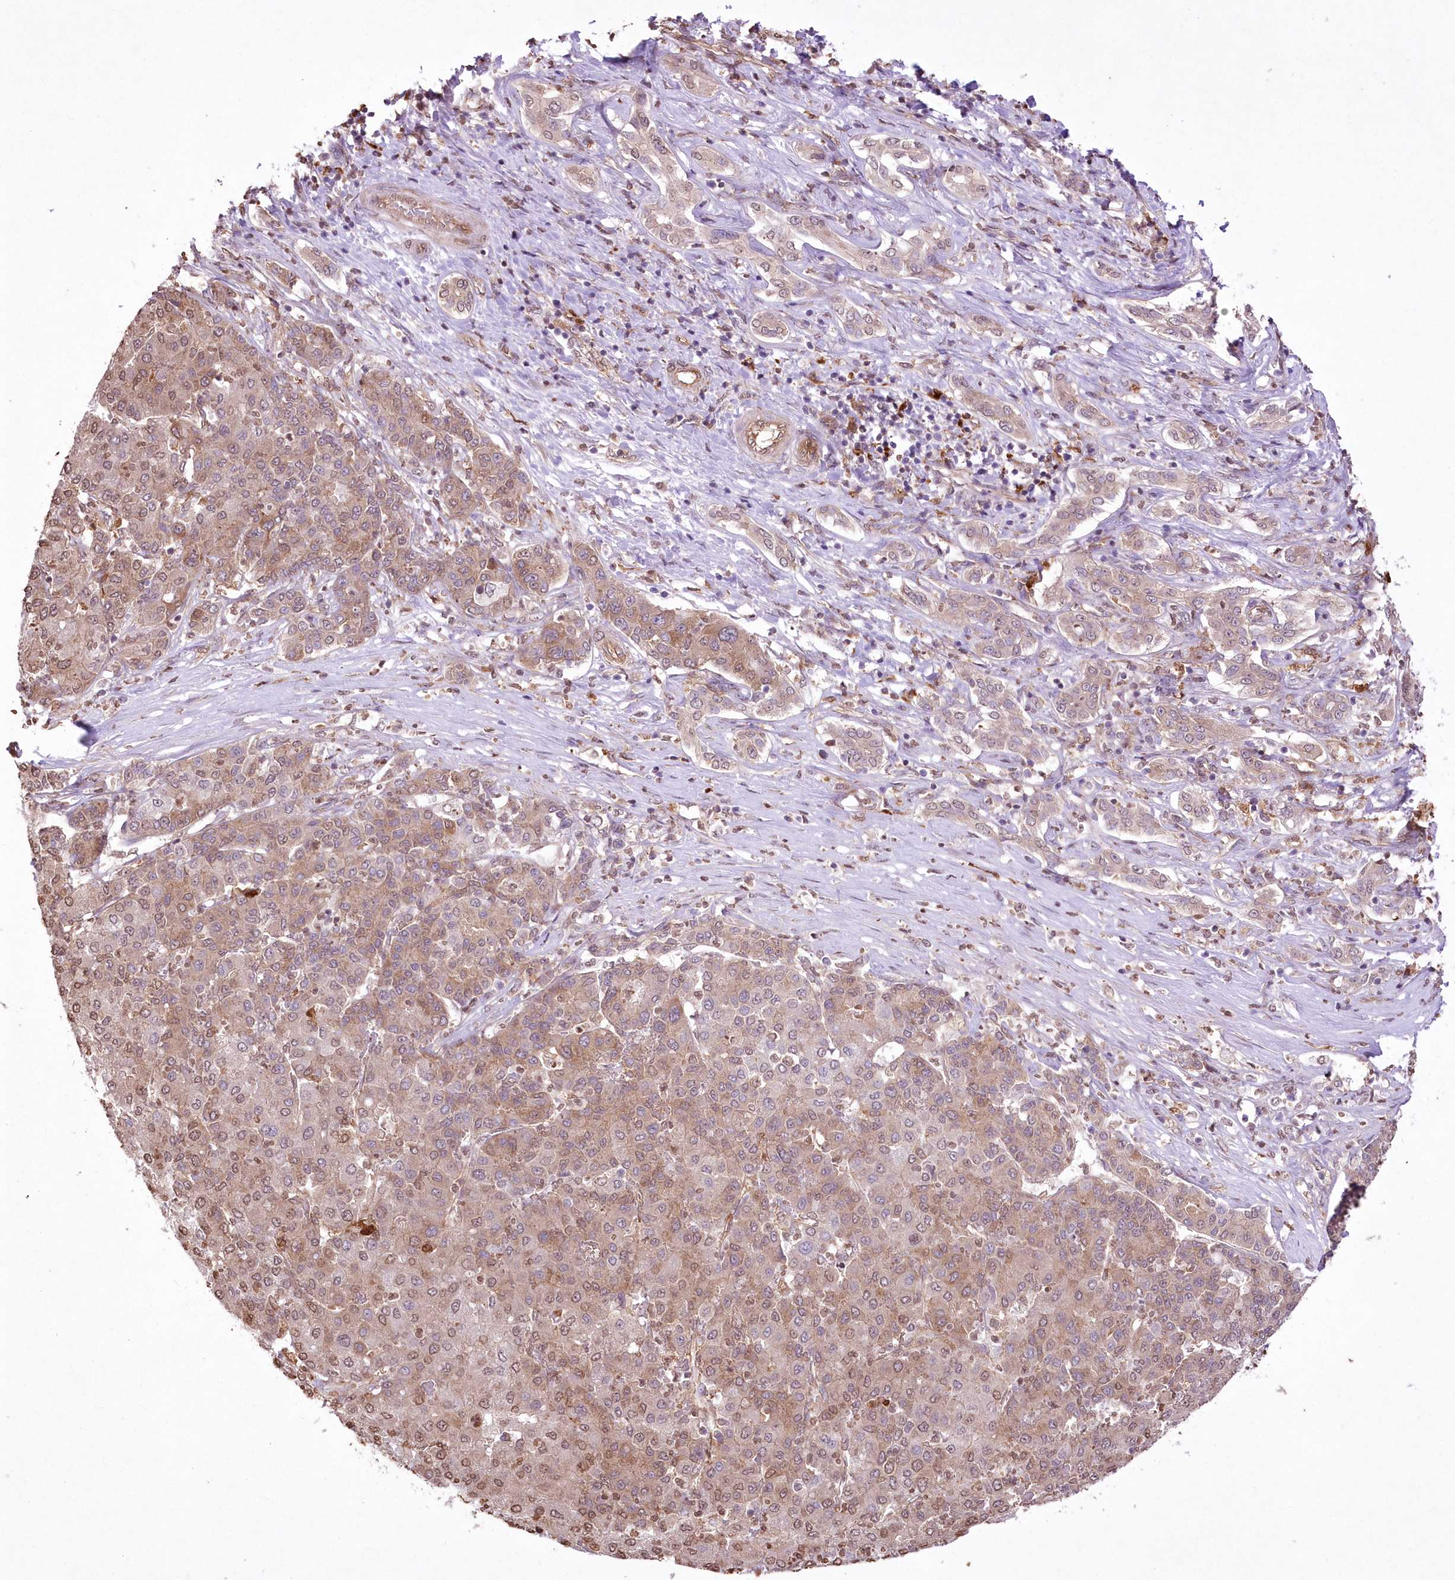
{"staining": {"intensity": "moderate", "quantity": ">75%", "location": "cytoplasmic/membranous,nuclear"}, "tissue": "liver cancer", "cell_type": "Tumor cells", "image_type": "cancer", "snomed": [{"axis": "morphology", "description": "Carcinoma, Hepatocellular, NOS"}, {"axis": "topography", "description": "Liver"}], "caption": "Brown immunohistochemical staining in human liver cancer (hepatocellular carcinoma) reveals moderate cytoplasmic/membranous and nuclear positivity in approximately >75% of tumor cells. Nuclei are stained in blue.", "gene": "FCHO2", "patient": {"sex": "male", "age": 65}}